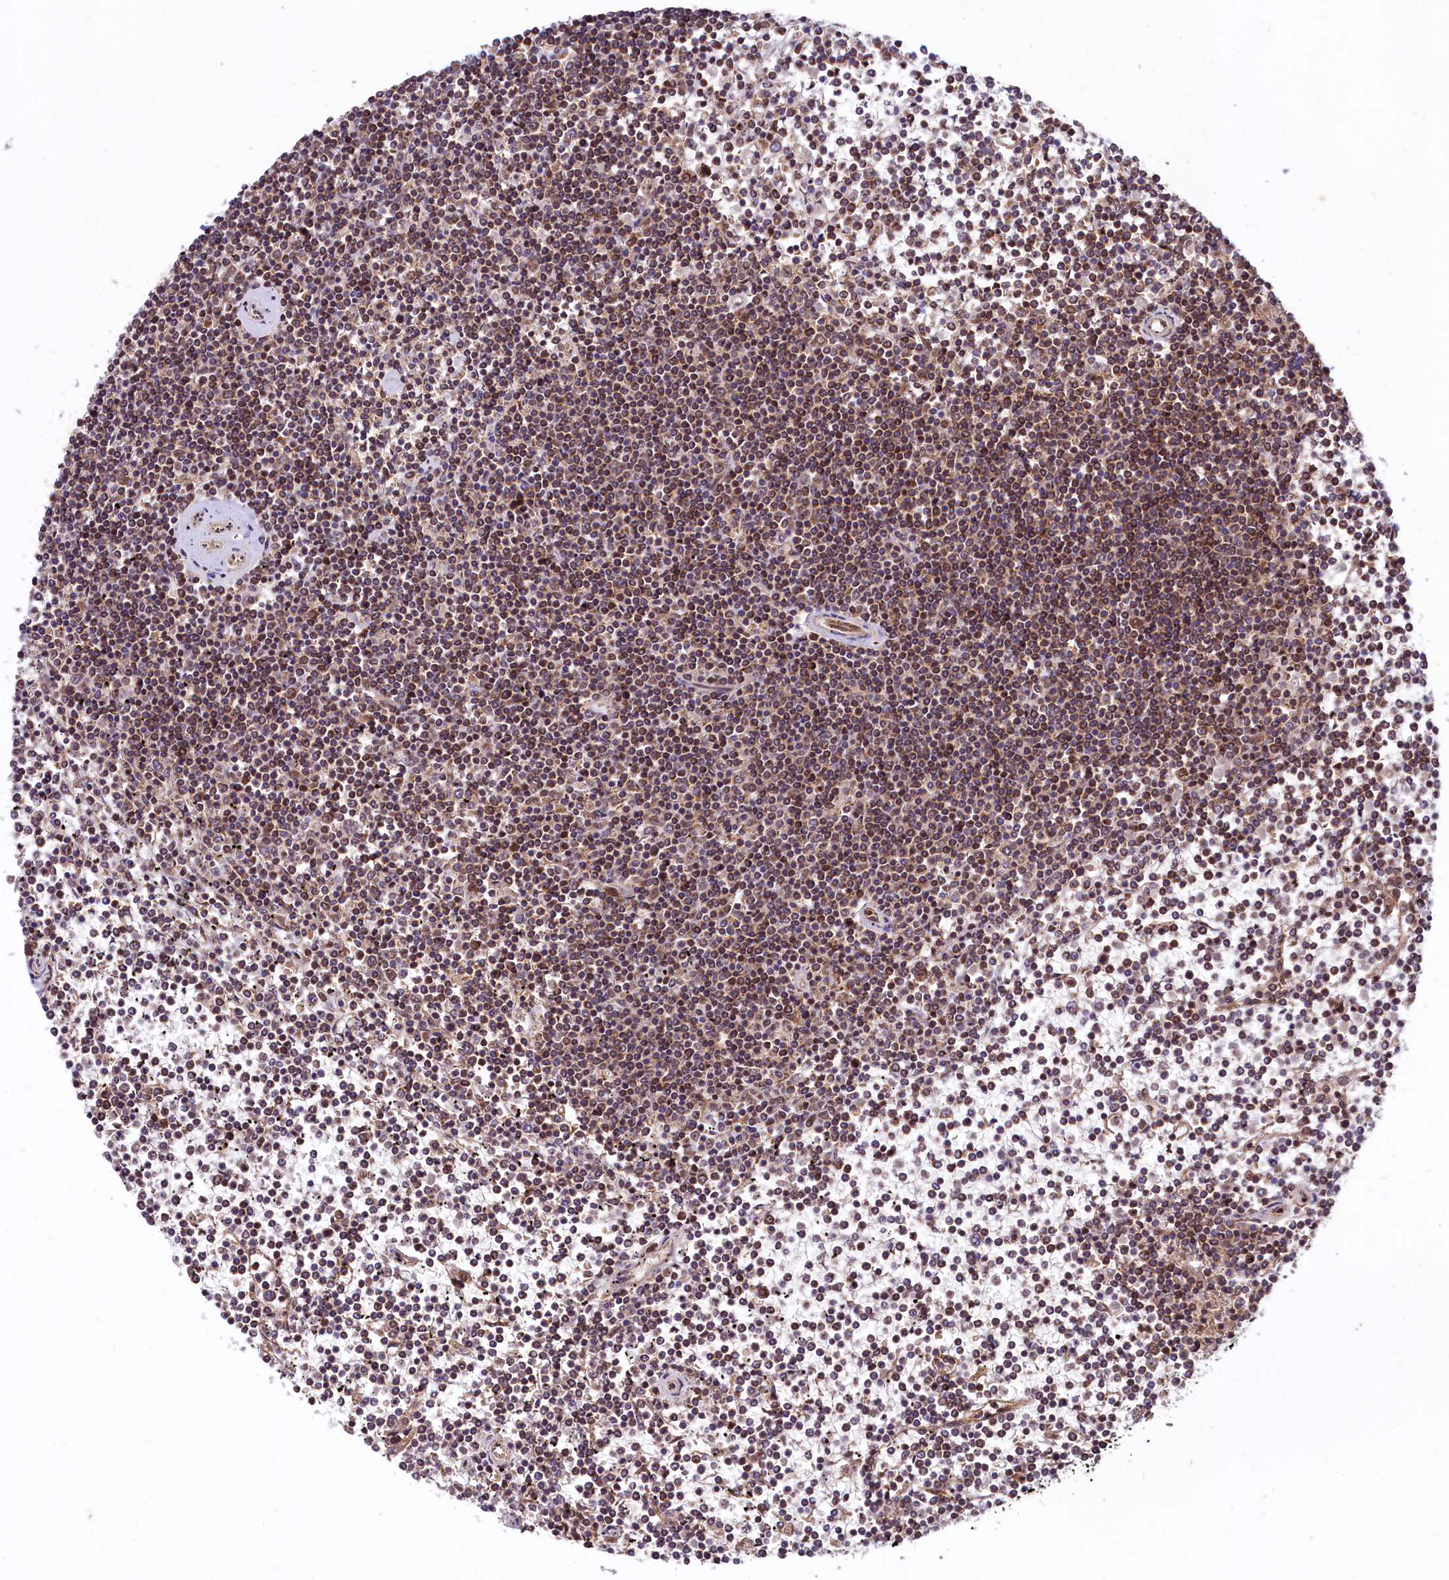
{"staining": {"intensity": "moderate", "quantity": "25%-75%", "location": "nuclear"}, "tissue": "lymphoma", "cell_type": "Tumor cells", "image_type": "cancer", "snomed": [{"axis": "morphology", "description": "Malignant lymphoma, non-Hodgkin's type, Low grade"}, {"axis": "topography", "description": "Spleen"}], "caption": "This histopathology image reveals immunohistochemistry (IHC) staining of malignant lymphoma, non-Hodgkin's type (low-grade), with medium moderate nuclear expression in about 25%-75% of tumor cells.", "gene": "UBE3A", "patient": {"sex": "female", "age": 19}}